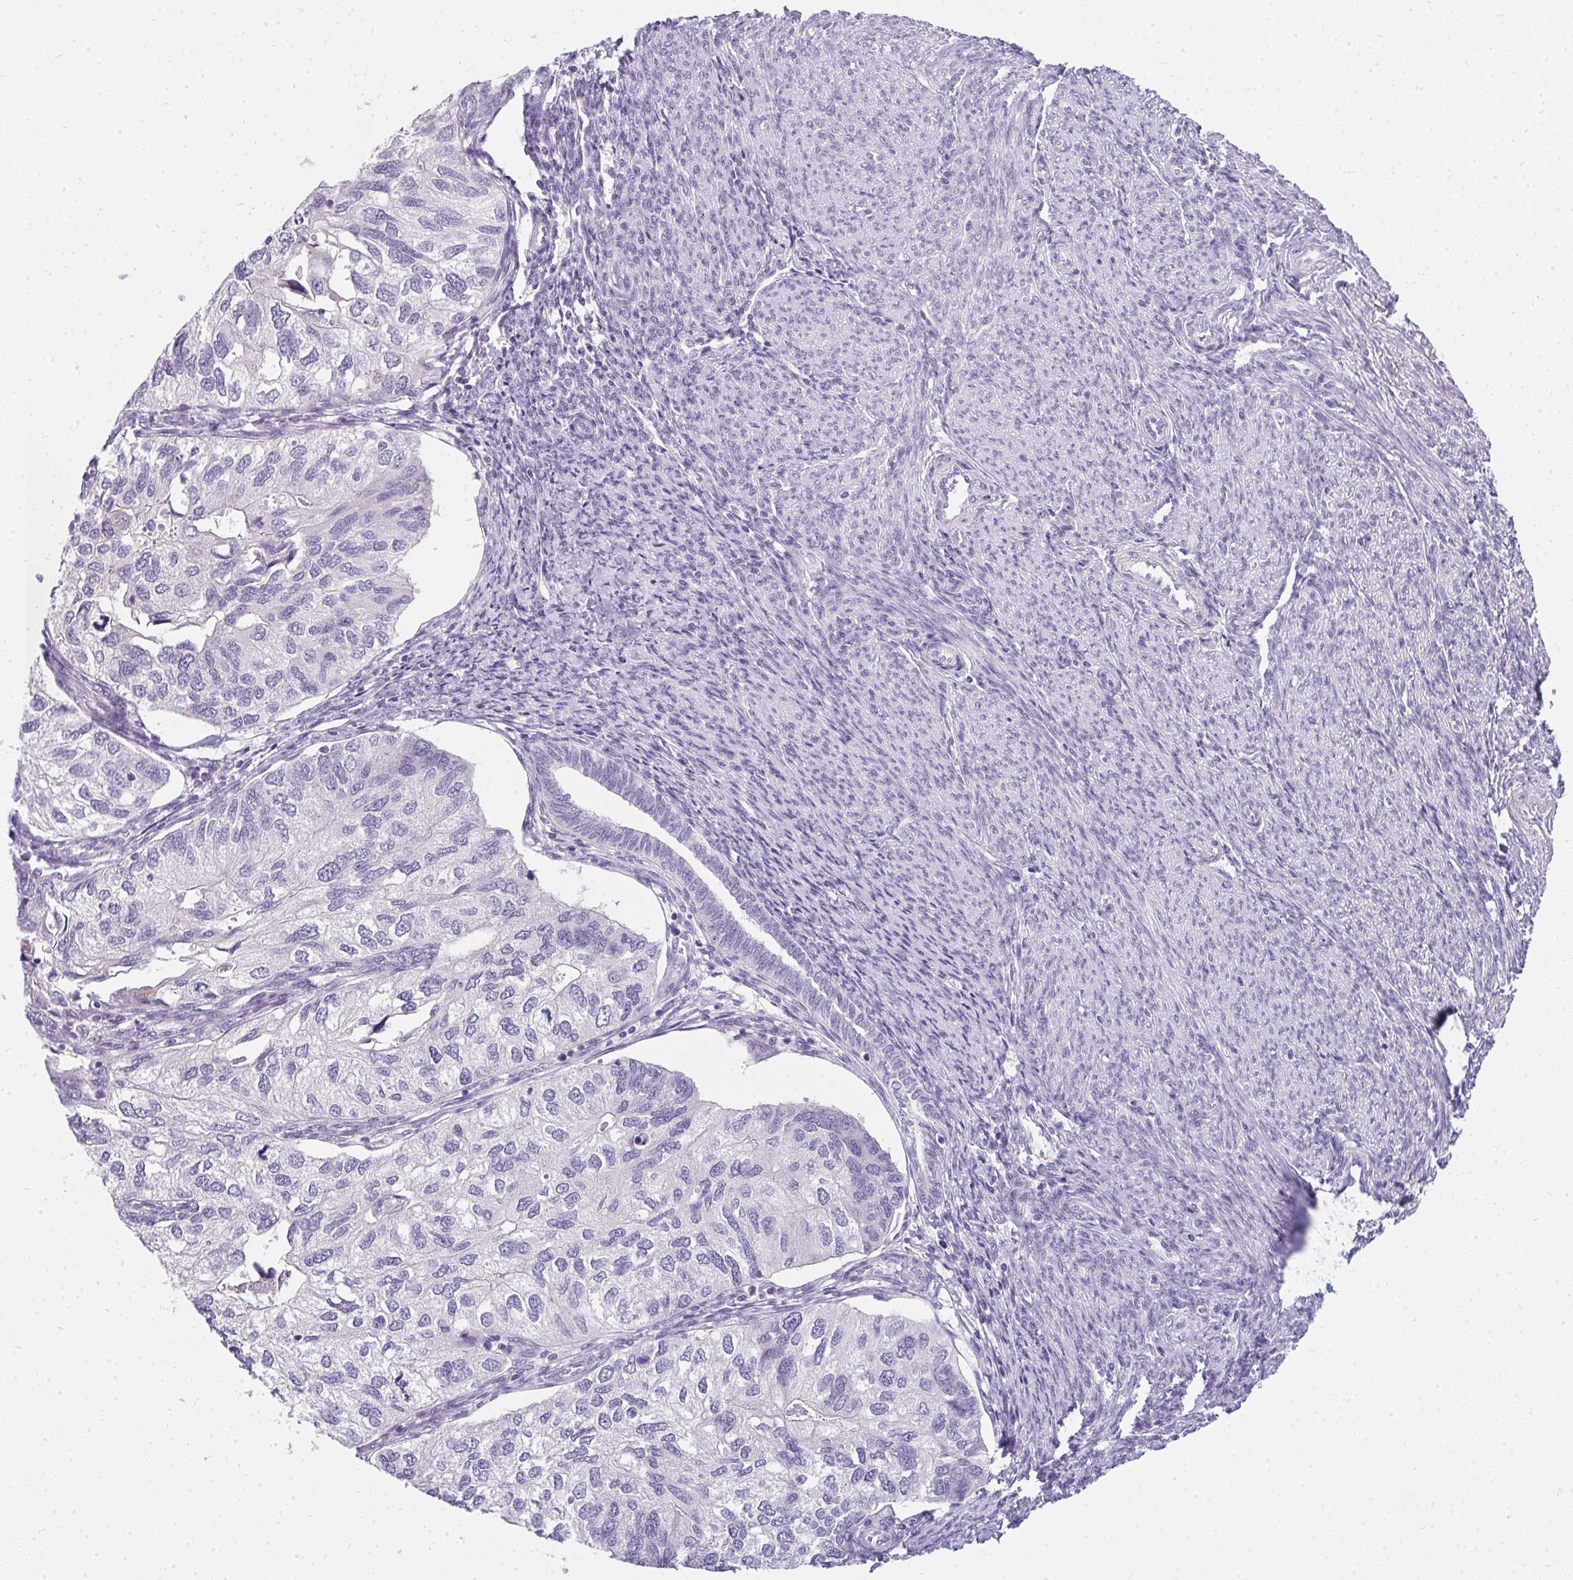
{"staining": {"intensity": "negative", "quantity": "none", "location": "none"}, "tissue": "endometrial cancer", "cell_type": "Tumor cells", "image_type": "cancer", "snomed": [{"axis": "morphology", "description": "Carcinoma, NOS"}, {"axis": "topography", "description": "Uterus"}], "caption": "High power microscopy histopathology image of an IHC photomicrograph of endometrial carcinoma, revealing no significant expression in tumor cells.", "gene": "PPP1R3G", "patient": {"sex": "female", "age": 76}}